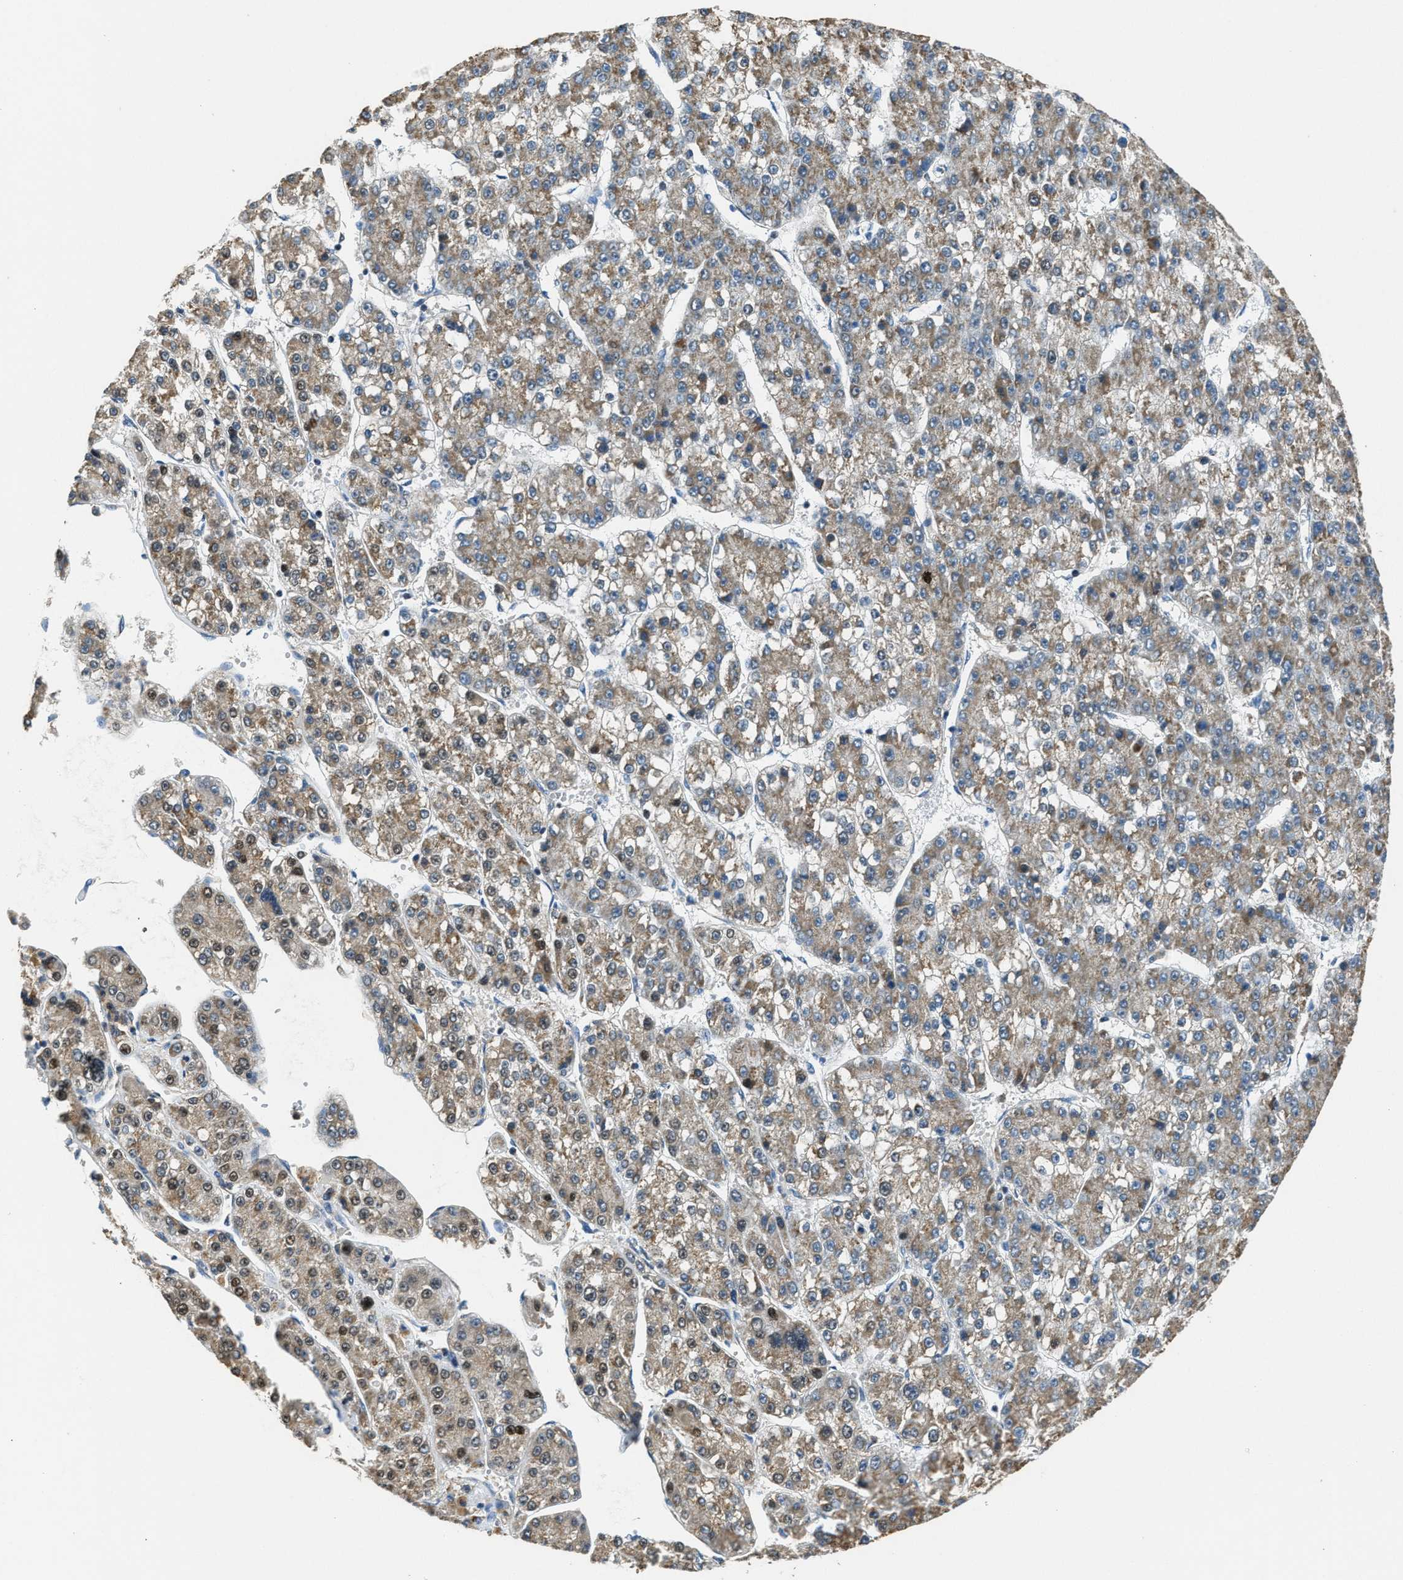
{"staining": {"intensity": "moderate", "quantity": ">75%", "location": "cytoplasmic/membranous"}, "tissue": "liver cancer", "cell_type": "Tumor cells", "image_type": "cancer", "snomed": [{"axis": "morphology", "description": "Carcinoma, Hepatocellular, NOS"}, {"axis": "topography", "description": "Liver"}], "caption": "Approximately >75% of tumor cells in human hepatocellular carcinoma (liver) reveal moderate cytoplasmic/membranous protein positivity as visualized by brown immunohistochemical staining.", "gene": "SLC25A11", "patient": {"sex": "female", "age": 73}}